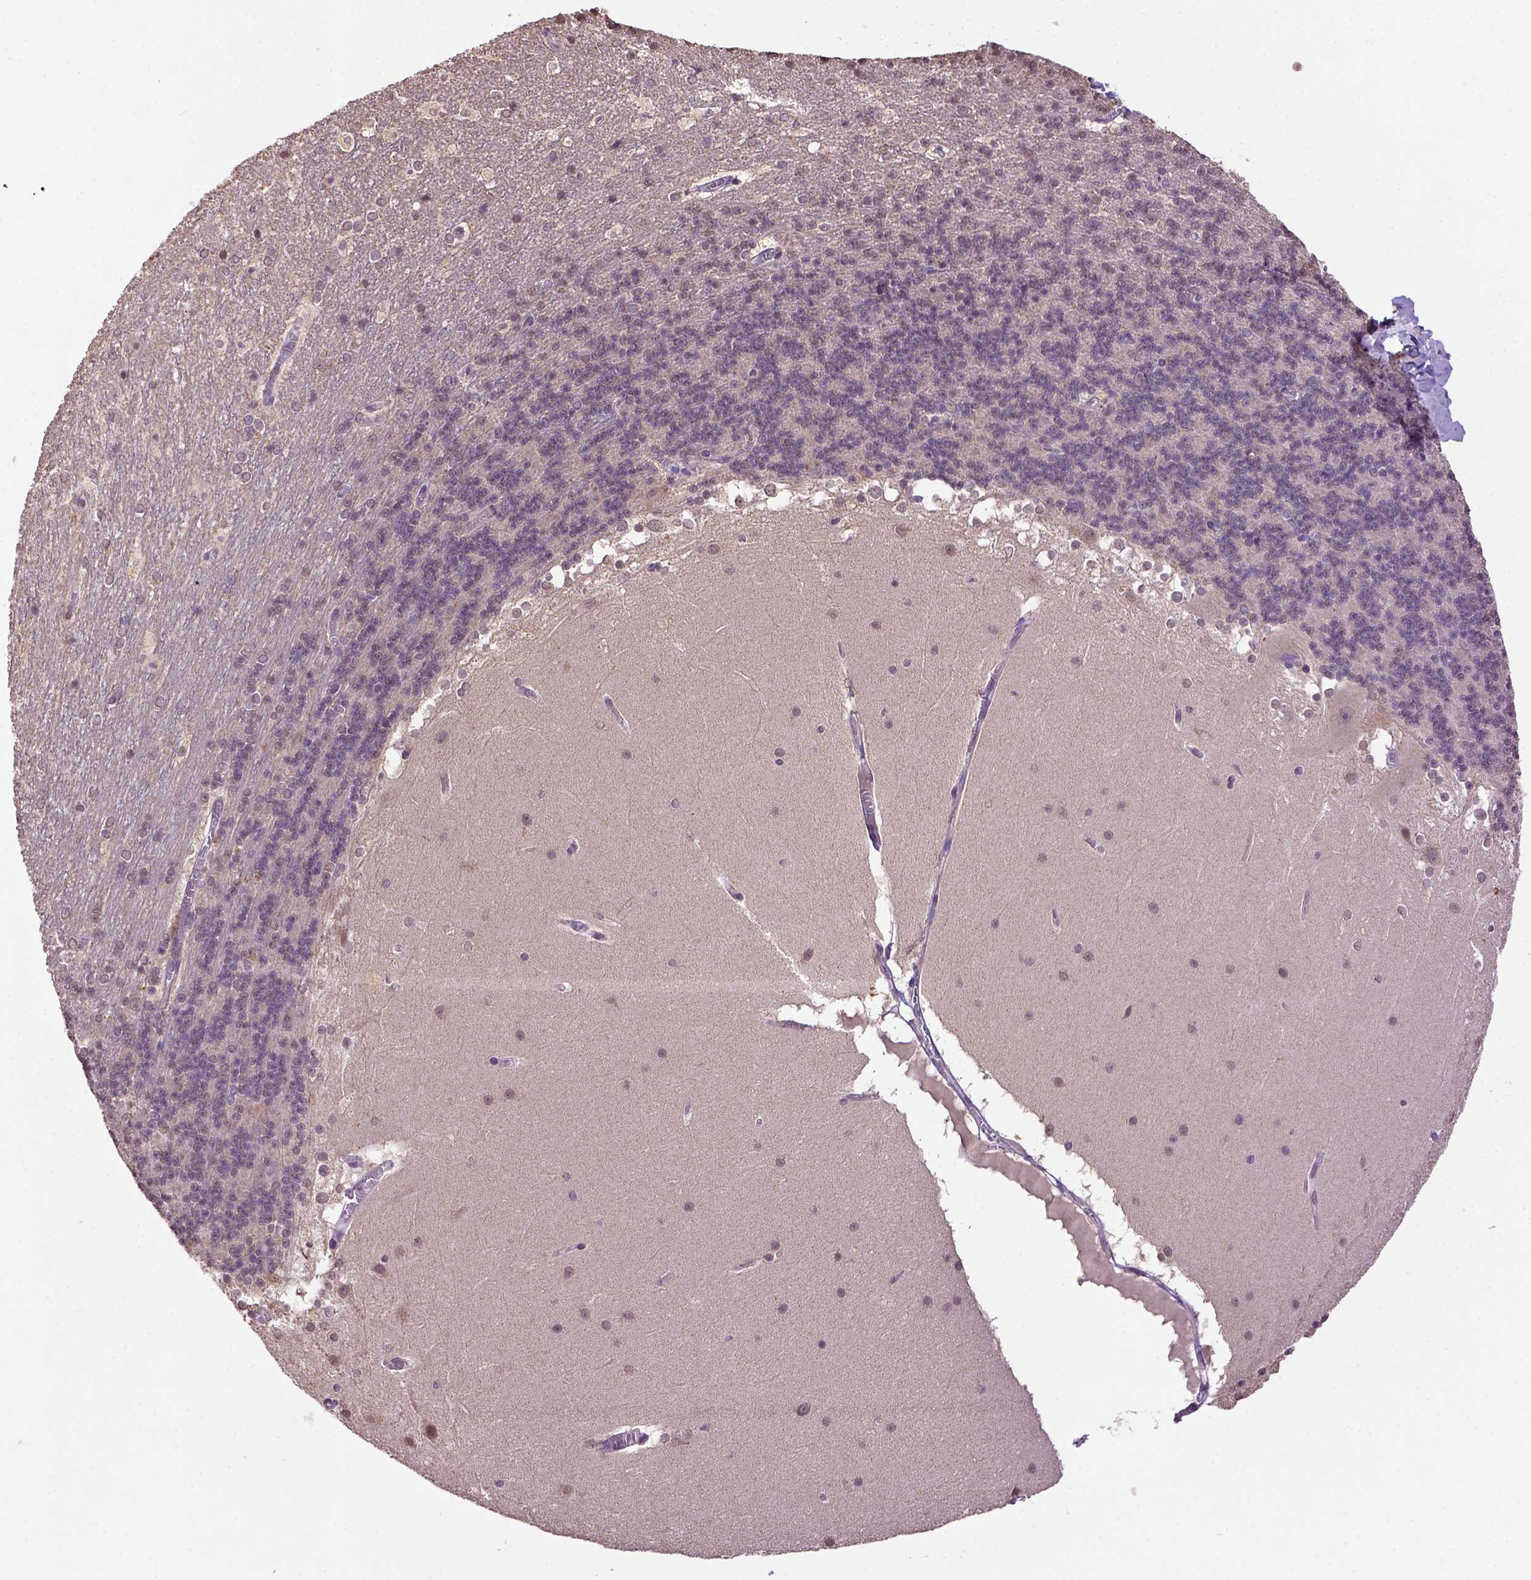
{"staining": {"intensity": "negative", "quantity": "none", "location": "none"}, "tissue": "cerebellum", "cell_type": "Cells in granular layer", "image_type": "normal", "snomed": [{"axis": "morphology", "description": "Normal tissue, NOS"}, {"axis": "topography", "description": "Cerebellum"}], "caption": "Unremarkable cerebellum was stained to show a protein in brown. There is no significant positivity in cells in granular layer. Nuclei are stained in blue.", "gene": "WDR17", "patient": {"sex": "female", "age": 19}}